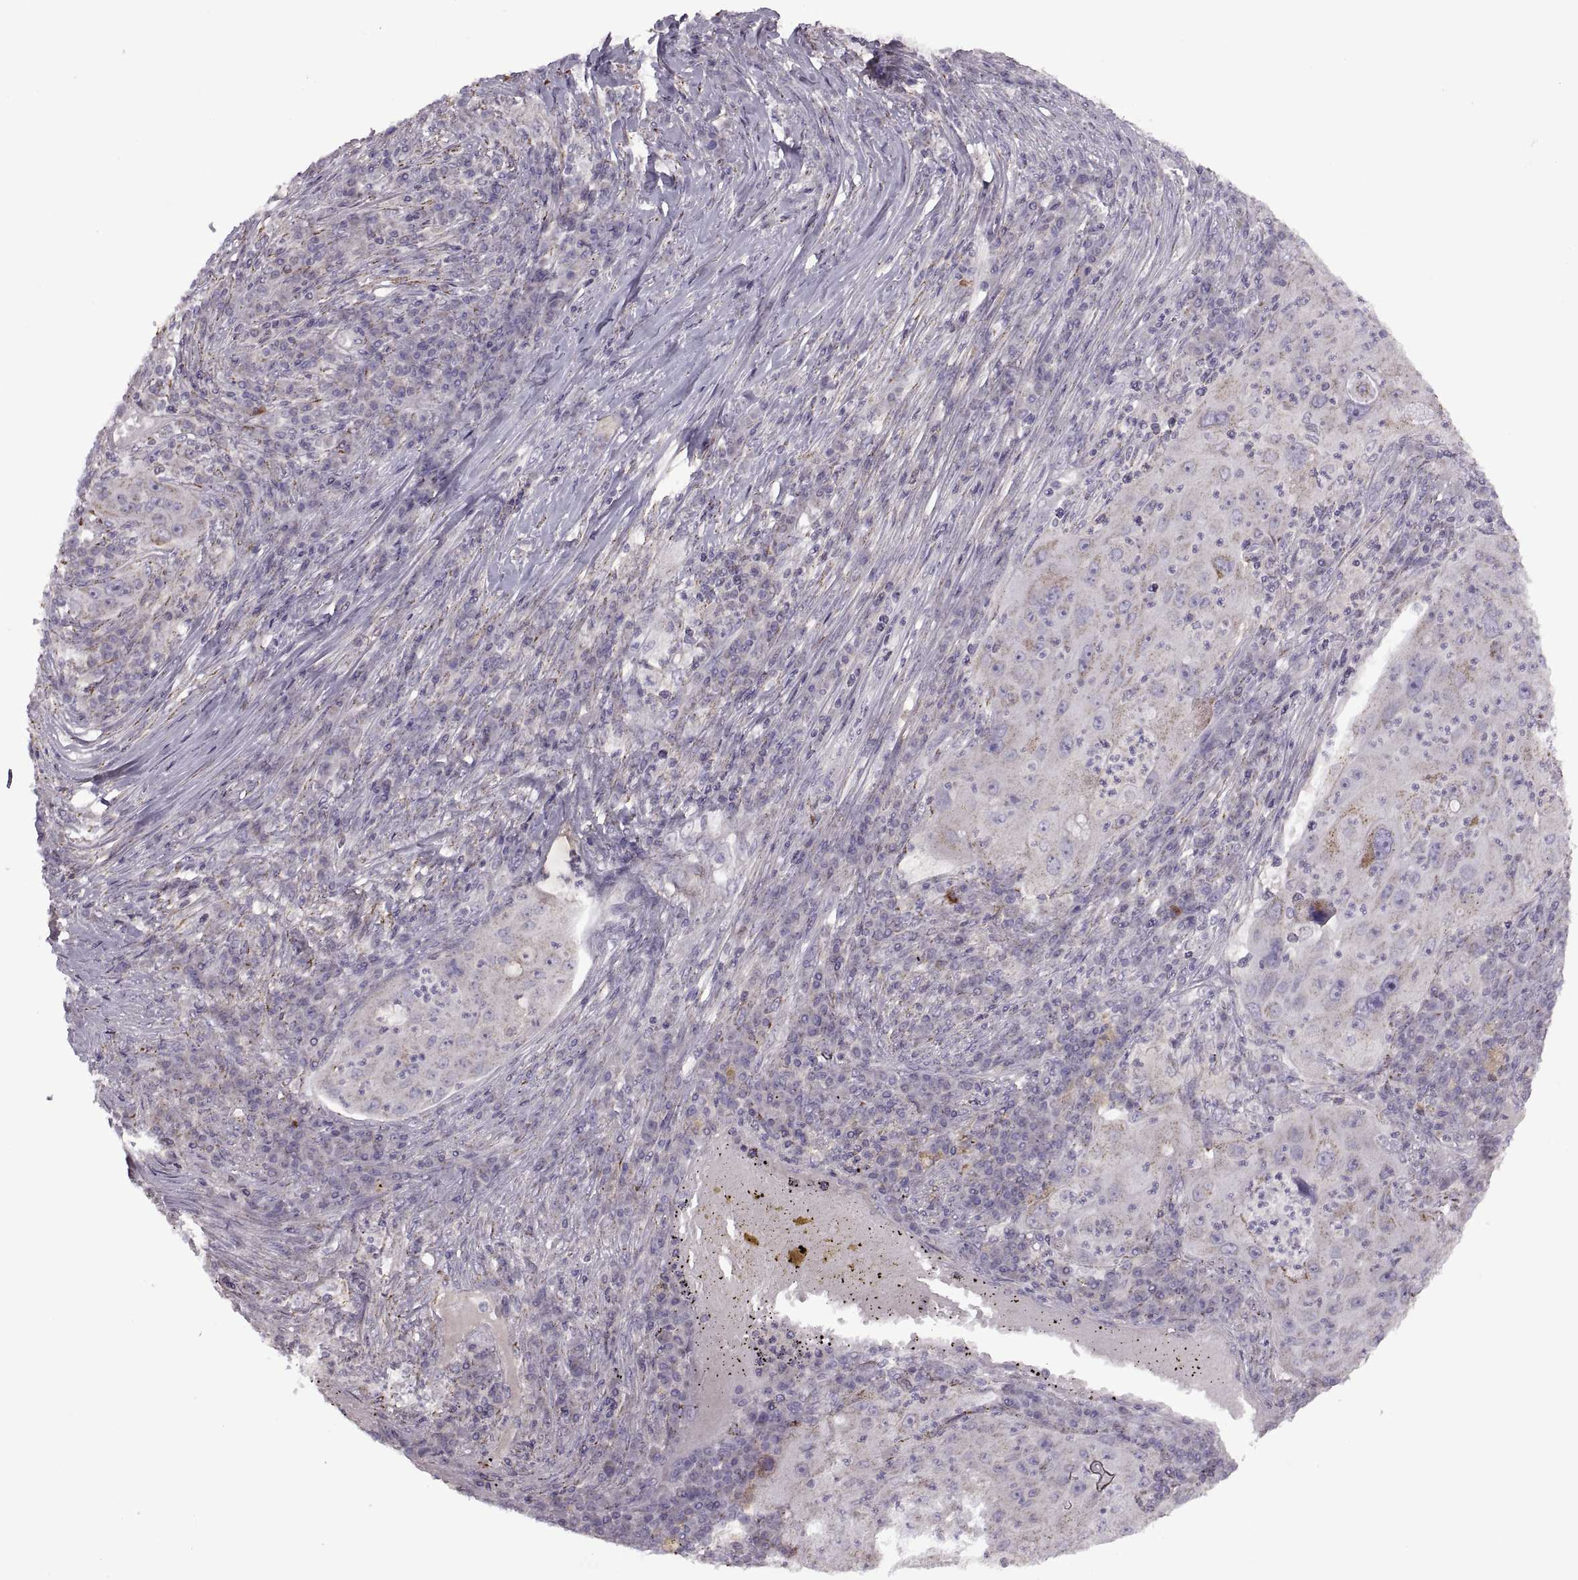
{"staining": {"intensity": "weak", "quantity": ">75%", "location": "cytoplasmic/membranous"}, "tissue": "lung cancer", "cell_type": "Tumor cells", "image_type": "cancer", "snomed": [{"axis": "morphology", "description": "Squamous cell carcinoma, NOS"}, {"axis": "topography", "description": "Lung"}], "caption": "Human lung squamous cell carcinoma stained with a brown dye exhibits weak cytoplasmic/membranous positive expression in about >75% of tumor cells.", "gene": "PIERCE1", "patient": {"sex": "female", "age": 59}}